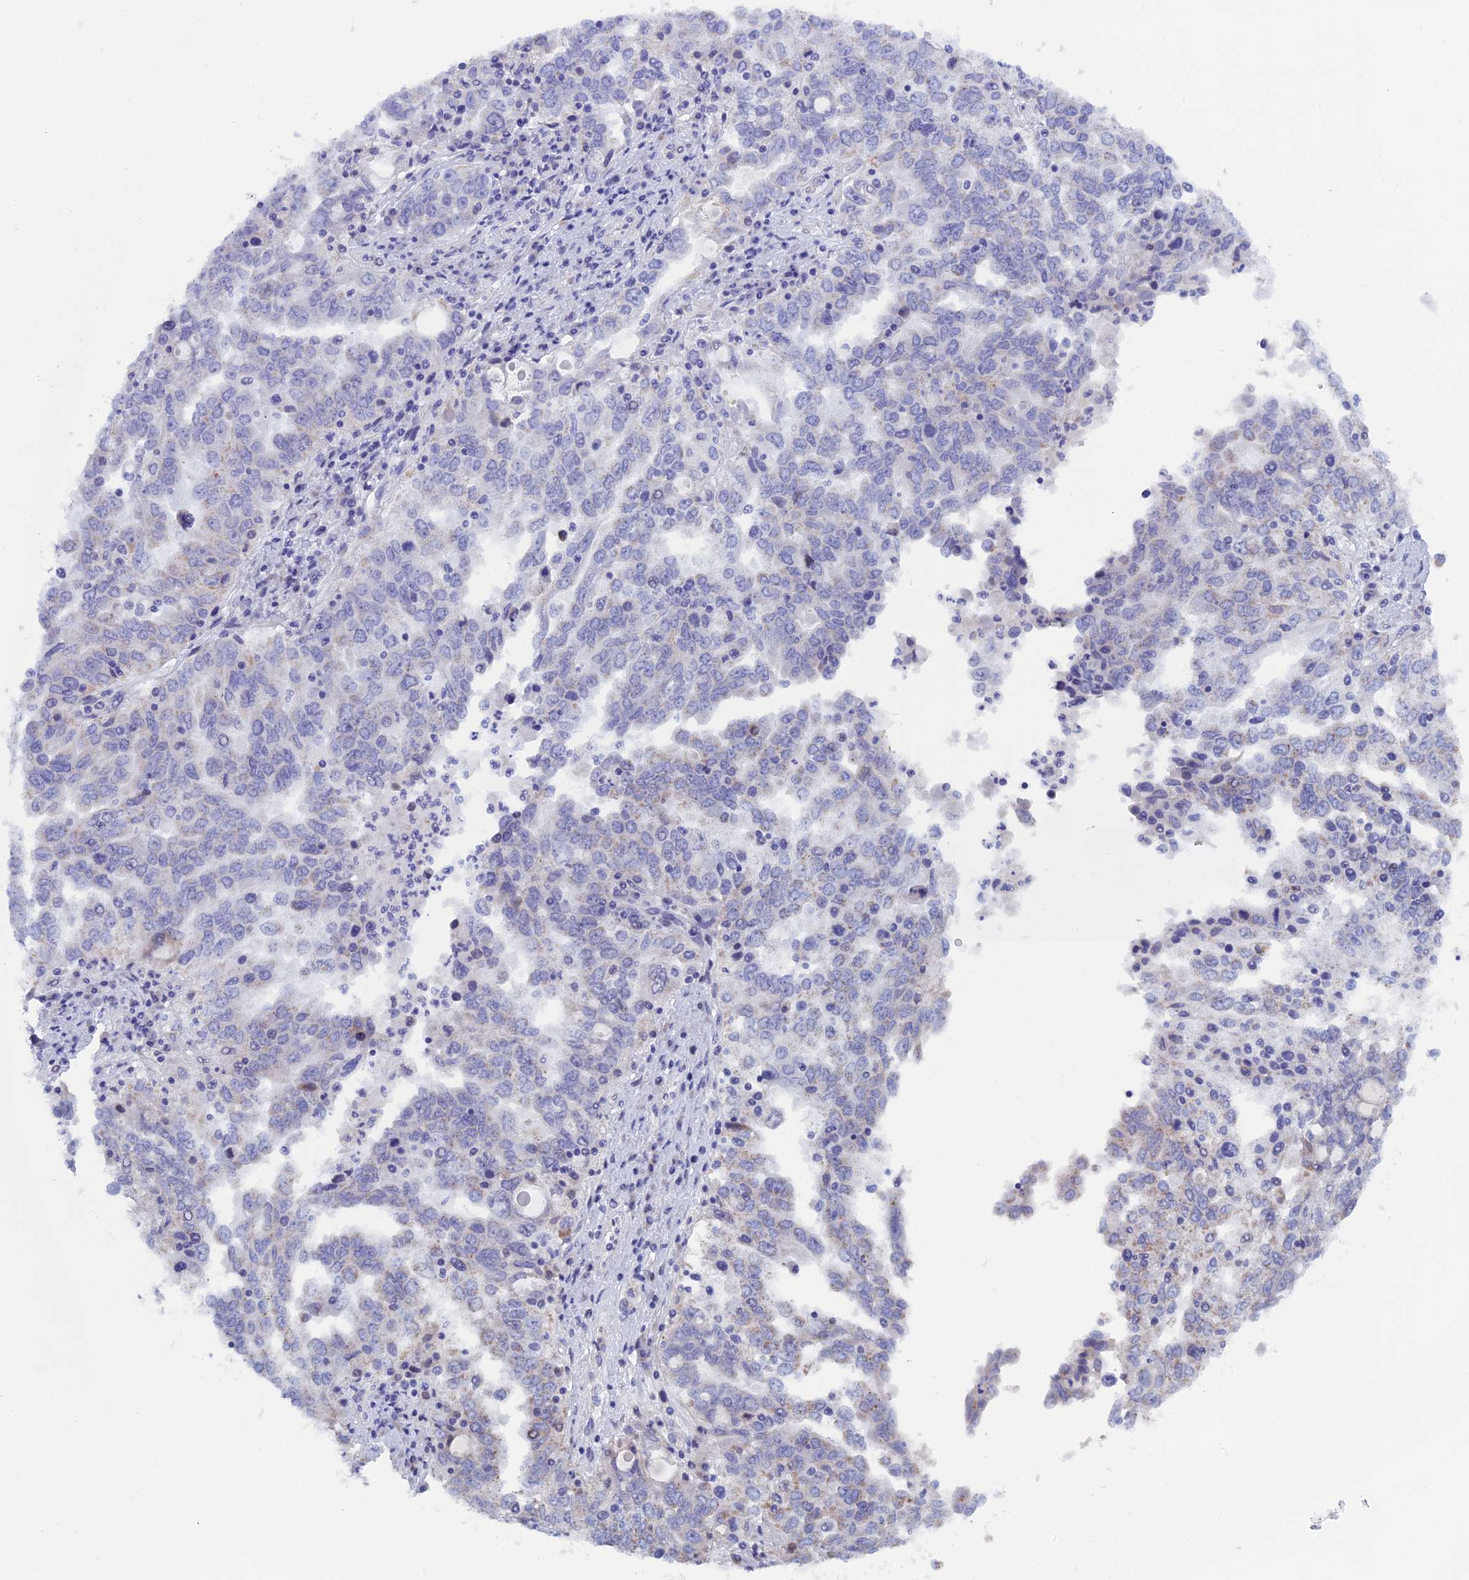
{"staining": {"intensity": "negative", "quantity": "none", "location": "none"}, "tissue": "ovarian cancer", "cell_type": "Tumor cells", "image_type": "cancer", "snomed": [{"axis": "morphology", "description": "Carcinoma, endometroid"}, {"axis": "topography", "description": "Ovary"}], "caption": "An IHC histopathology image of endometroid carcinoma (ovarian) is shown. There is no staining in tumor cells of endometroid carcinoma (ovarian). Brightfield microscopy of IHC stained with DAB (3,3'-diaminobenzidine) (brown) and hematoxylin (blue), captured at high magnification.", "gene": "NIBAN3", "patient": {"sex": "female", "age": 62}}